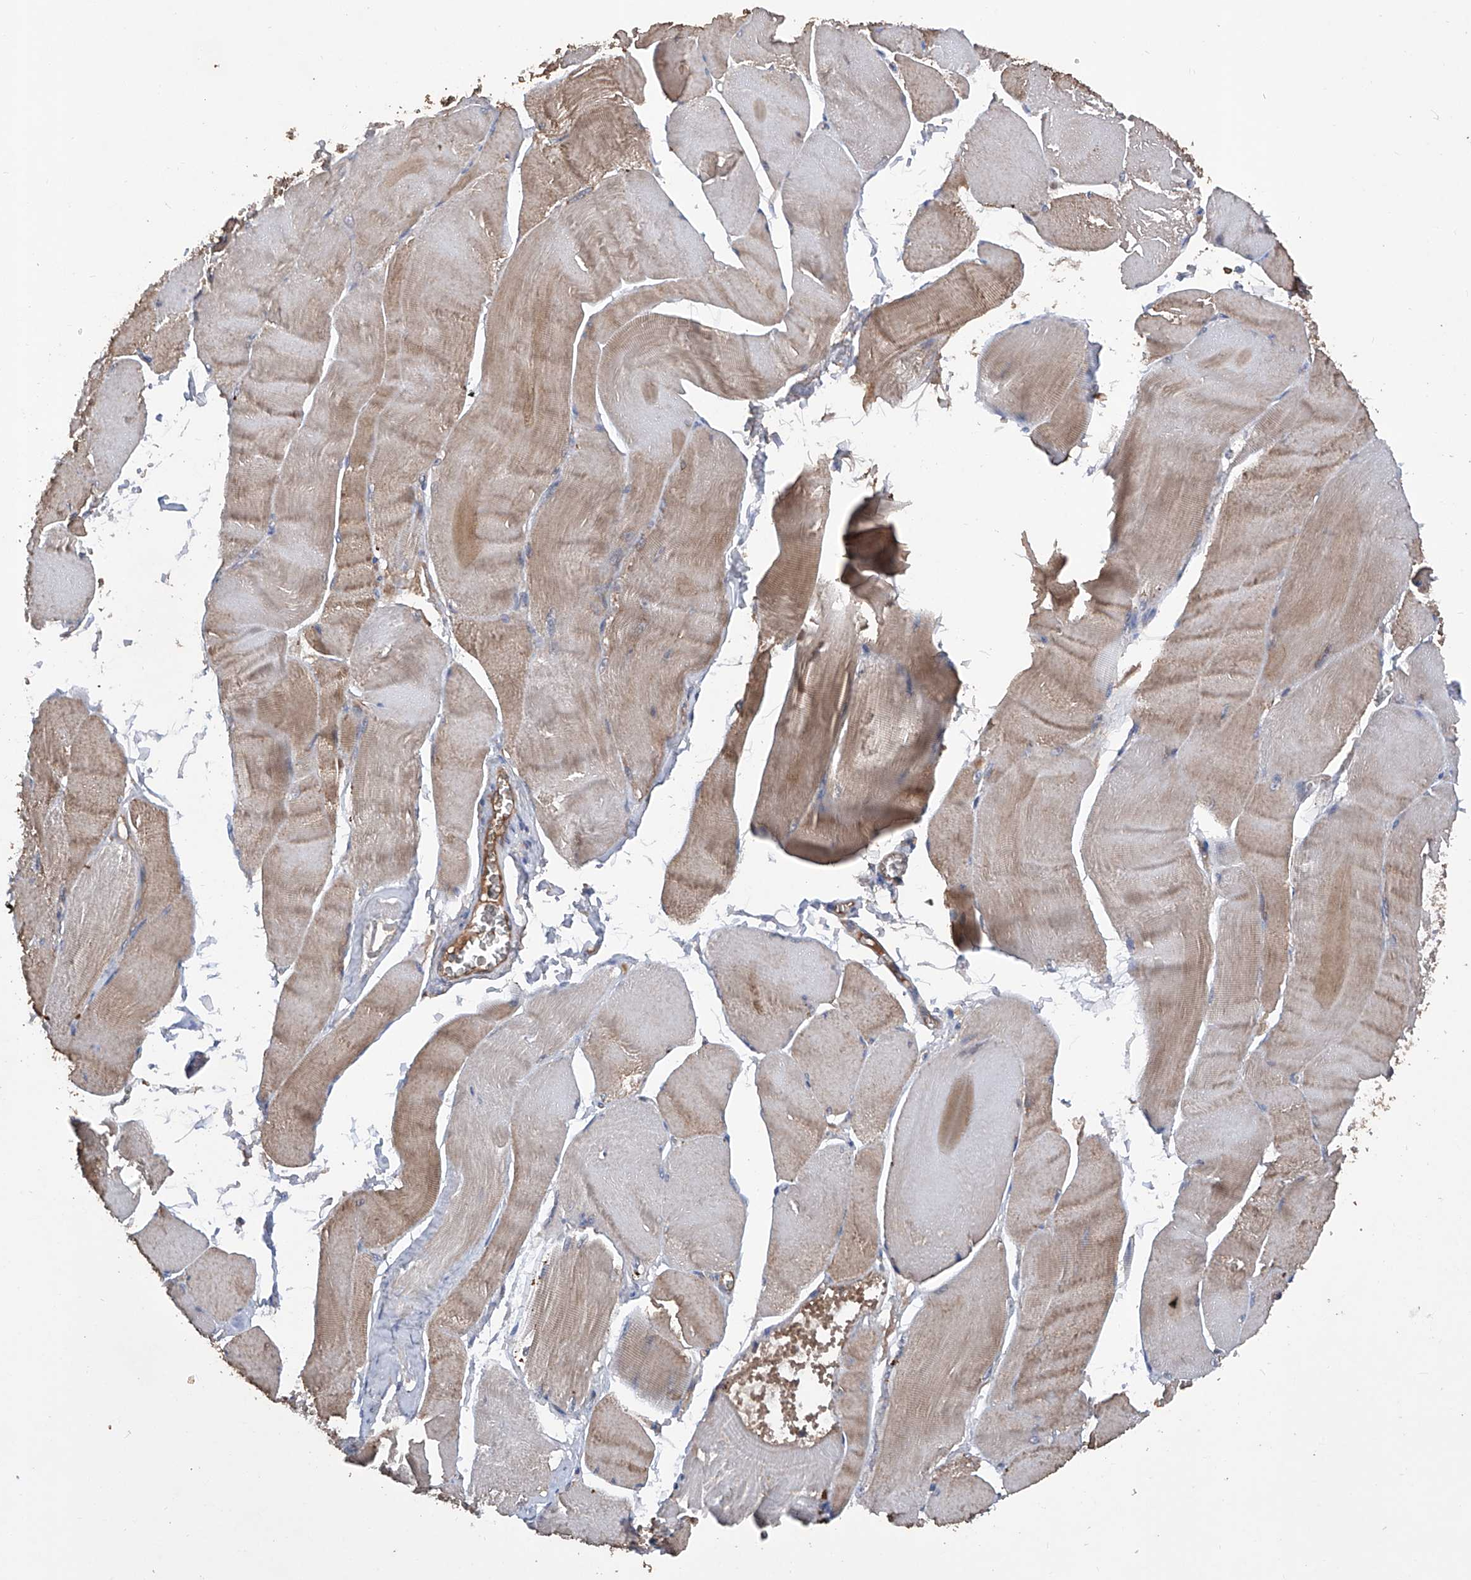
{"staining": {"intensity": "moderate", "quantity": "25%-75%", "location": "cytoplasmic/membranous"}, "tissue": "skeletal muscle", "cell_type": "Myocytes", "image_type": "normal", "snomed": [{"axis": "morphology", "description": "Normal tissue, NOS"}, {"axis": "morphology", "description": "Basal cell carcinoma"}, {"axis": "topography", "description": "Skeletal muscle"}], "caption": "Immunohistochemistry (IHC) micrograph of benign human skeletal muscle stained for a protein (brown), which displays medium levels of moderate cytoplasmic/membranous staining in approximately 25%-75% of myocytes.", "gene": "ASCC3", "patient": {"sex": "female", "age": 64}}